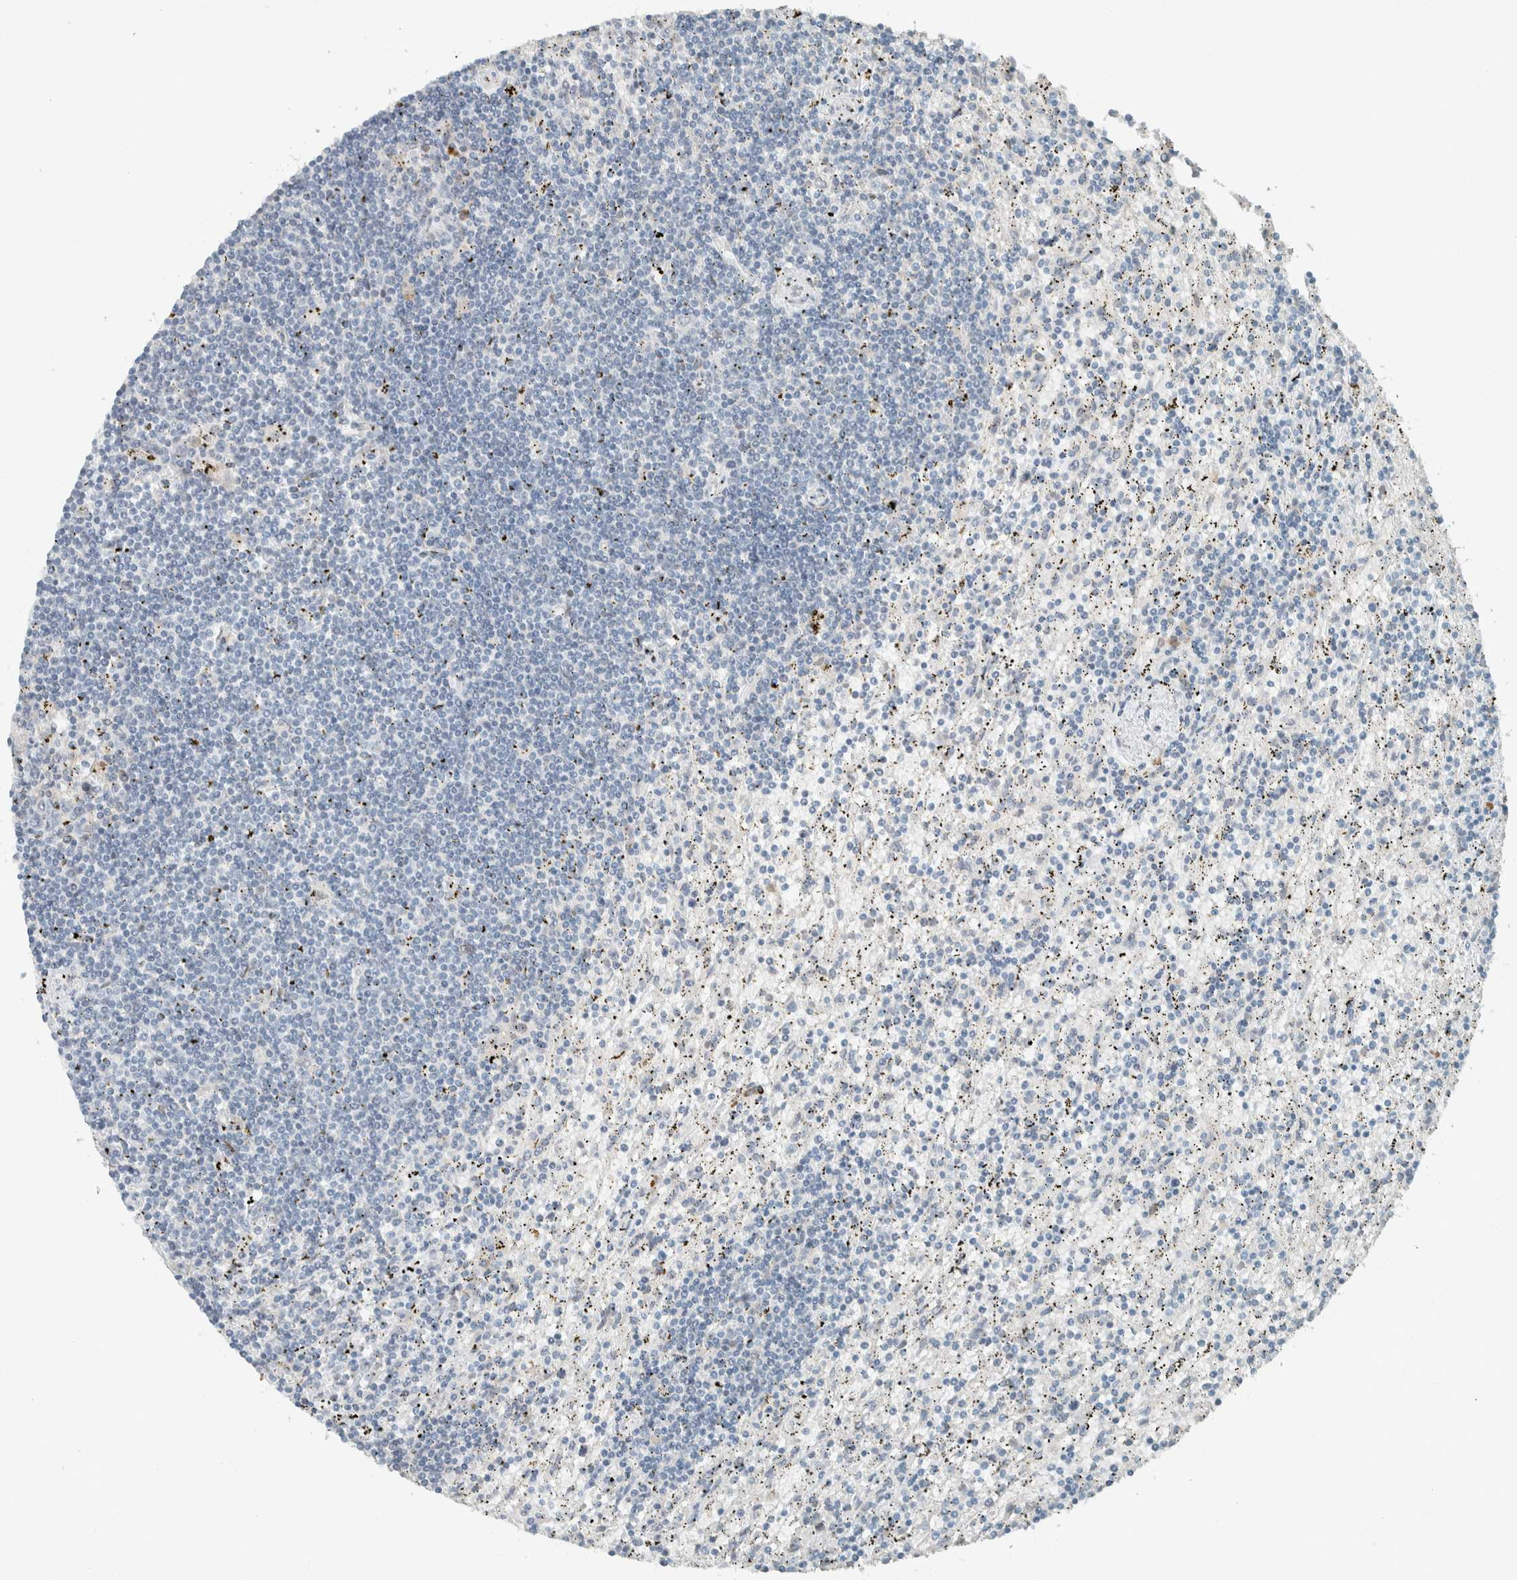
{"staining": {"intensity": "negative", "quantity": "none", "location": "none"}, "tissue": "lymphoma", "cell_type": "Tumor cells", "image_type": "cancer", "snomed": [{"axis": "morphology", "description": "Malignant lymphoma, non-Hodgkin's type, Low grade"}, {"axis": "topography", "description": "Spleen"}], "caption": "Tumor cells show no significant expression in malignant lymphoma, non-Hodgkin's type (low-grade).", "gene": "CERCAM", "patient": {"sex": "male", "age": 76}}